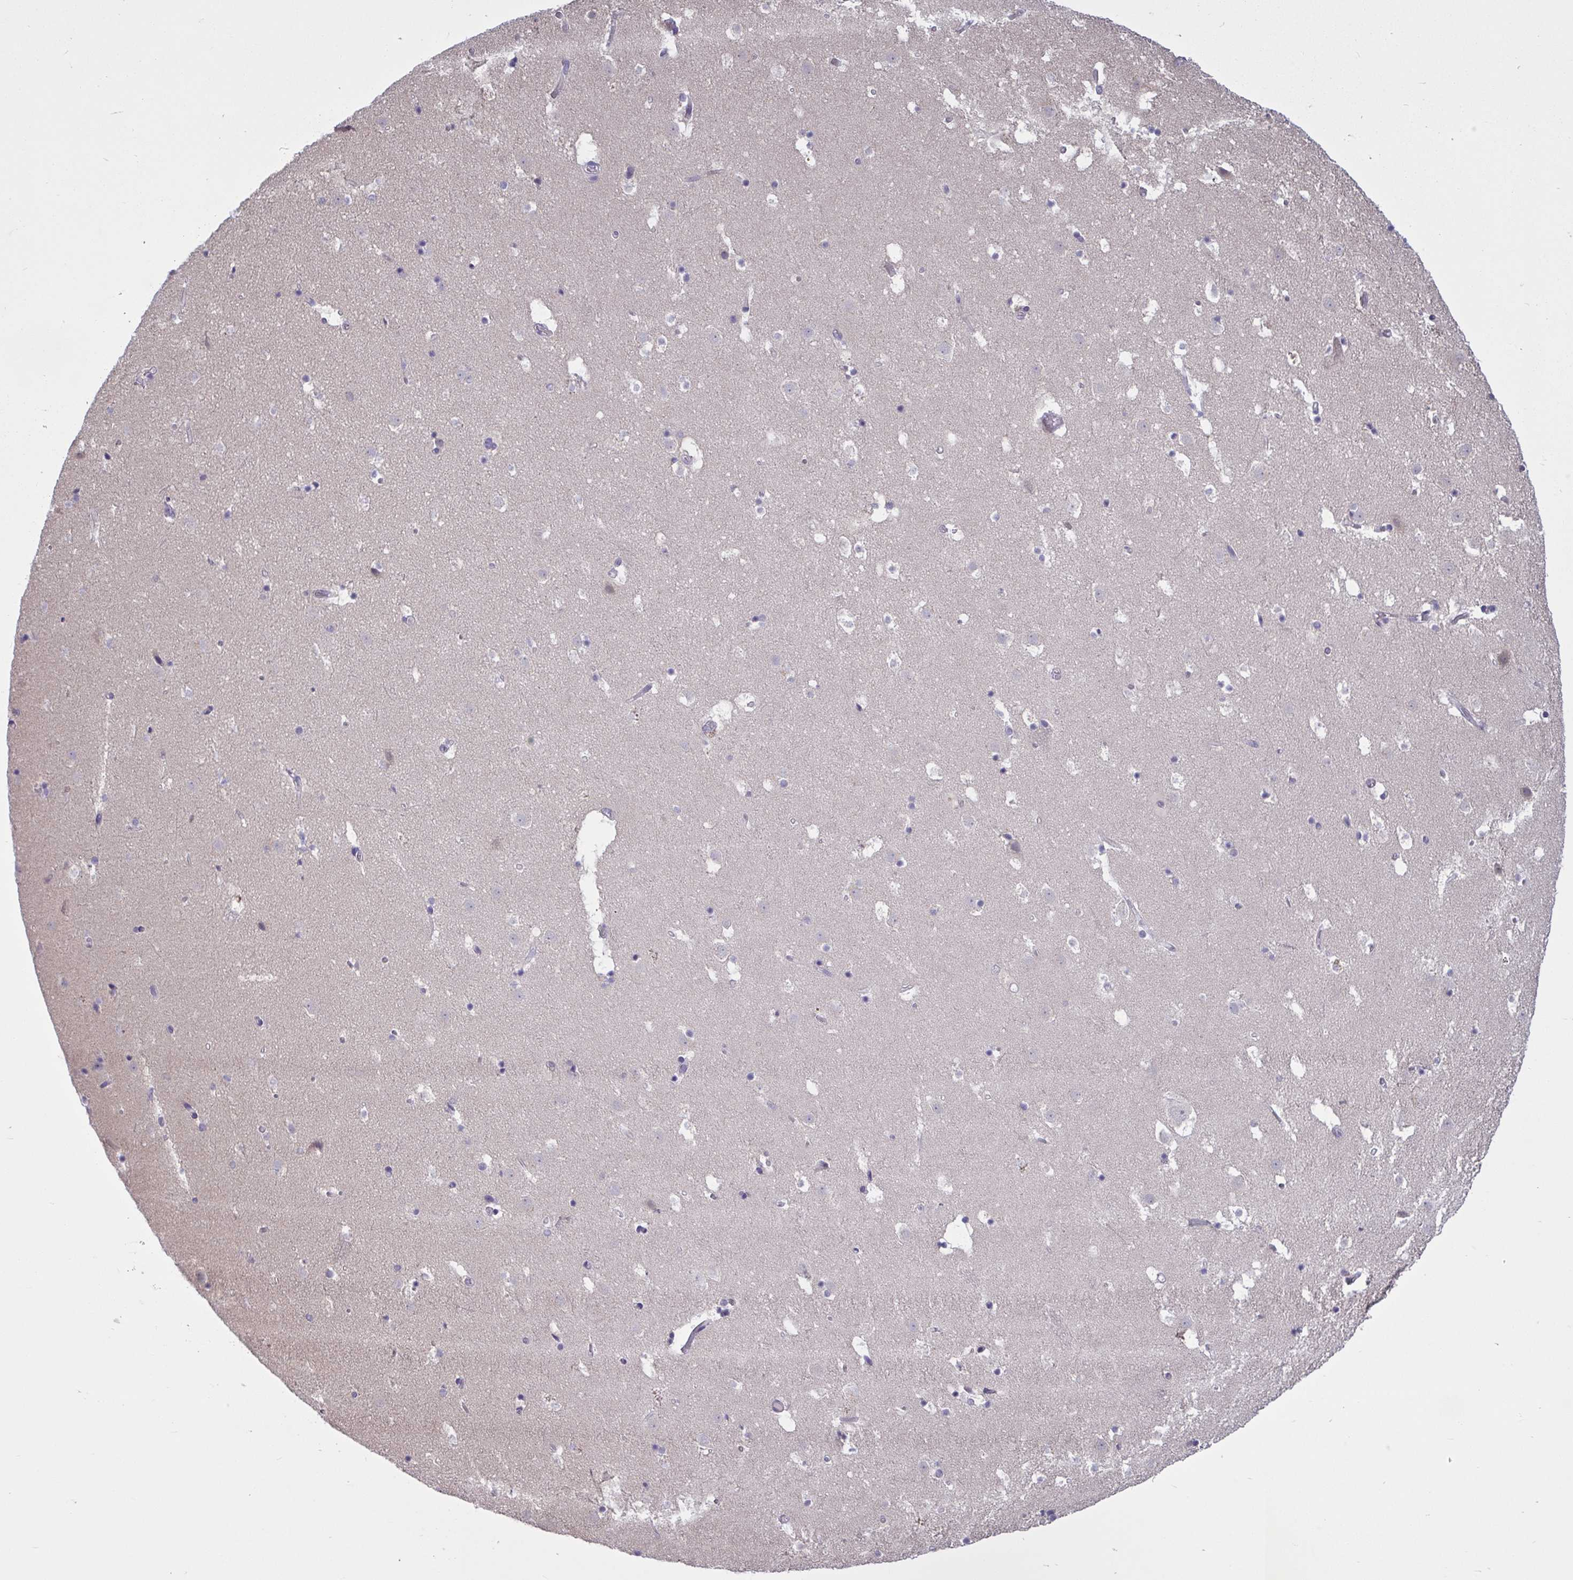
{"staining": {"intensity": "negative", "quantity": "none", "location": "none"}, "tissue": "caudate", "cell_type": "Glial cells", "image_type": "normal", "snomed": [{"axis": "morphology", "description": "Normal tissue, NOS"}, {"axis": "topography", "description": "Lateral ventricle wall"}], "caption": "The micrograph displays no staining of glial cells in normal caudate. Nuclei are stained in blue.", "gene": "RBL1", "patient": {"sex": "male", "age": 37}}